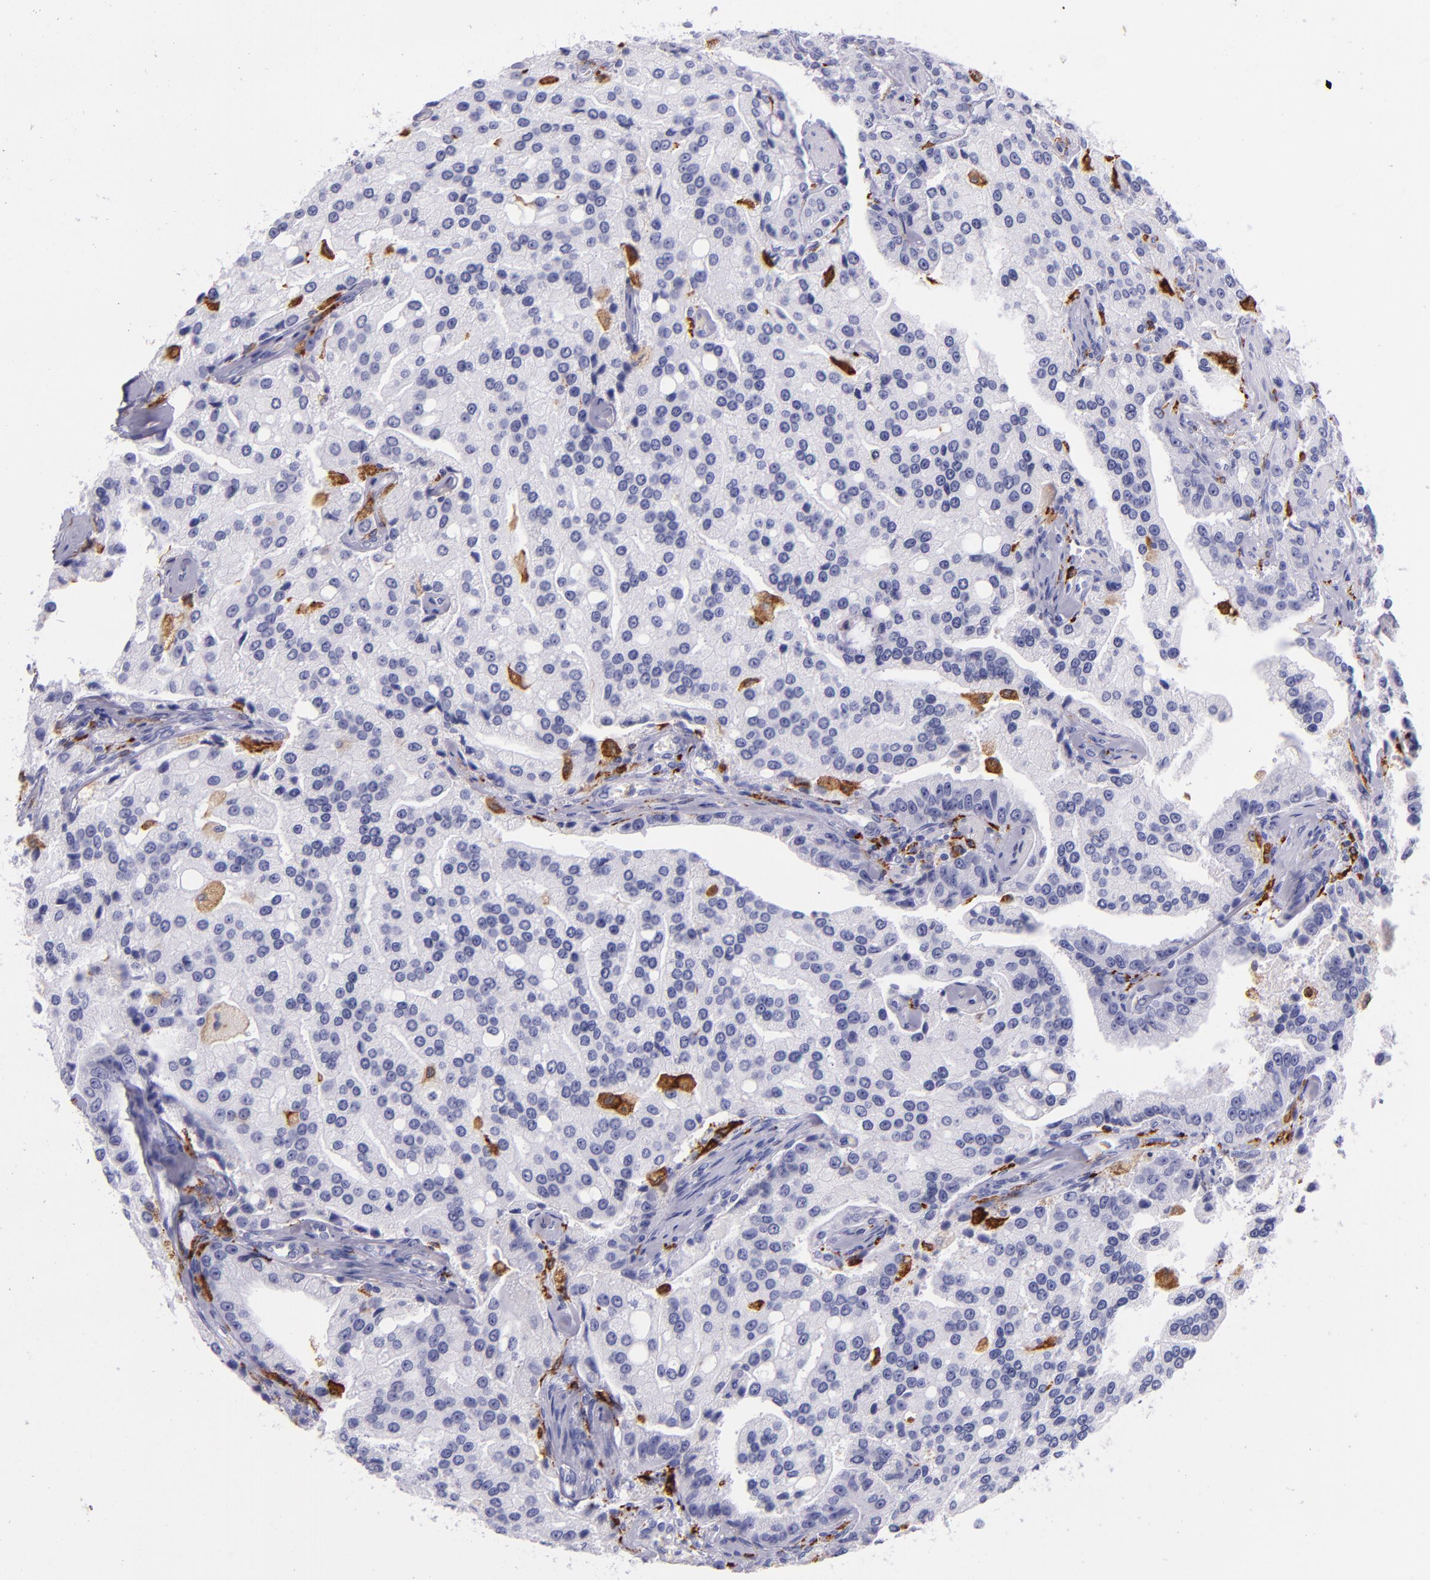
{"staining": {"intensity": "negative", "quantity": "none", "location": "none"}, "tissue": "prostate cancer", "cell_type": "Tumor cells", "image_type": "cancer", "snomed": [{"axis": "morphology", "description": "Adenocarcinoma, Medium grade"}, {"axis": "topography", "description": "Prostate"}], "caption": "DAB (3,3'-diaminobenzidine) immunohistochemical staining of human medium-grade adenocarcinoma (prostate) demonstrates no significant expression in tumor cells.", "gene": "CD163", "patient": {"sex": "male", "age": 72}}